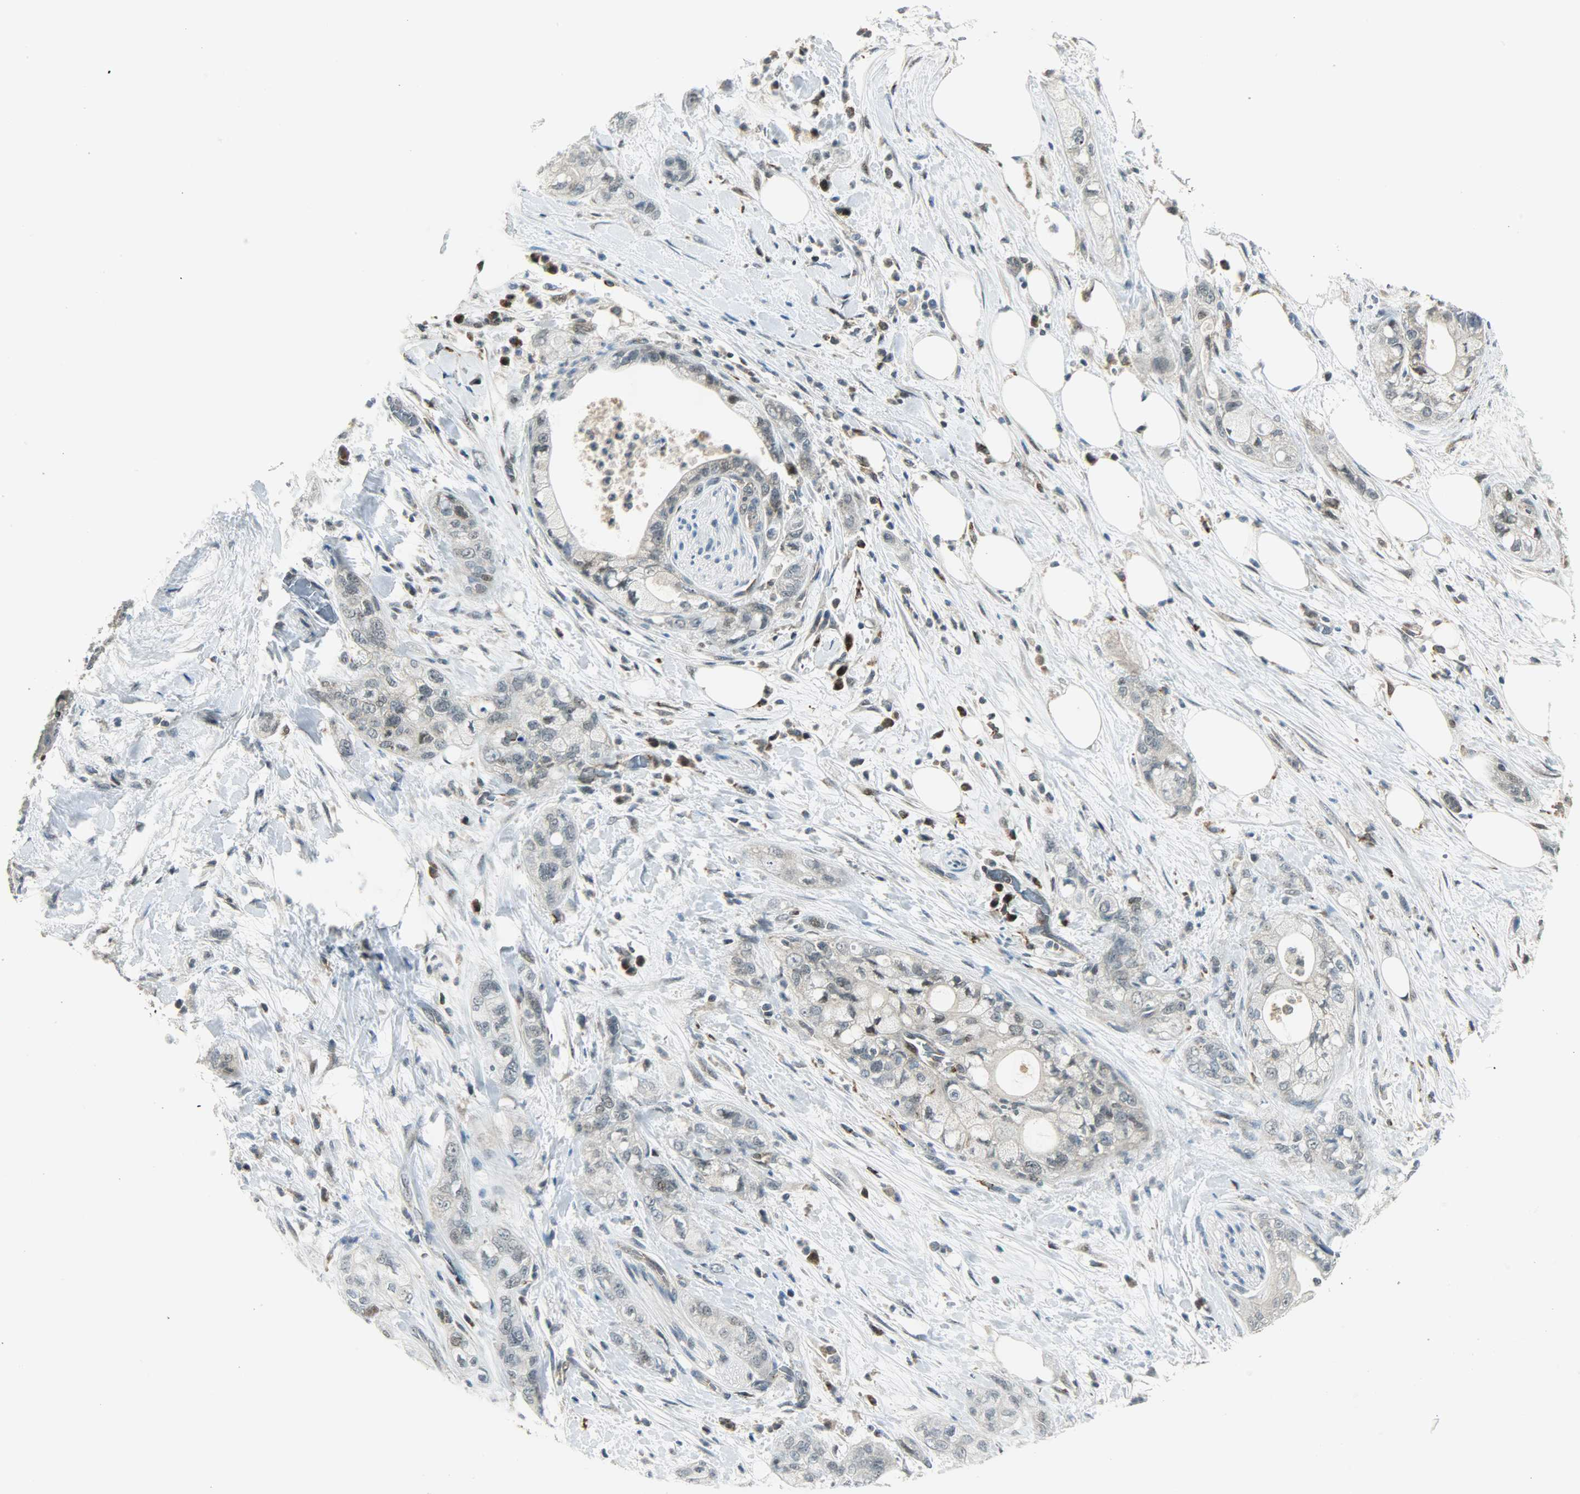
{"staining": {"intensity": "weak", "quantity": "<25%", "location": "cytoplasmic/membranous"}, "tissue": "pancreatic cancer", "cell_type": "Tumor cells", "image_type": "cancer", "snomed": [{"axis": "morphology", "description": "Adenocarcinoma, NOS"}, {"axis": "topography", "description": "Pancreas"}], "caption": "An immunohistochemistry (IHC) micrograph of adenocarcinoma (pancreatic) is shown. There is no staining in tumor cells of adenocarcinoma (pancreatic). (Brightfield microscopy of DAB (3,3'-diaminobenzidine) immunohistochemistry at high magnification).", "gene": "IL15", "patient": {"sex": "male", "age": 70}}